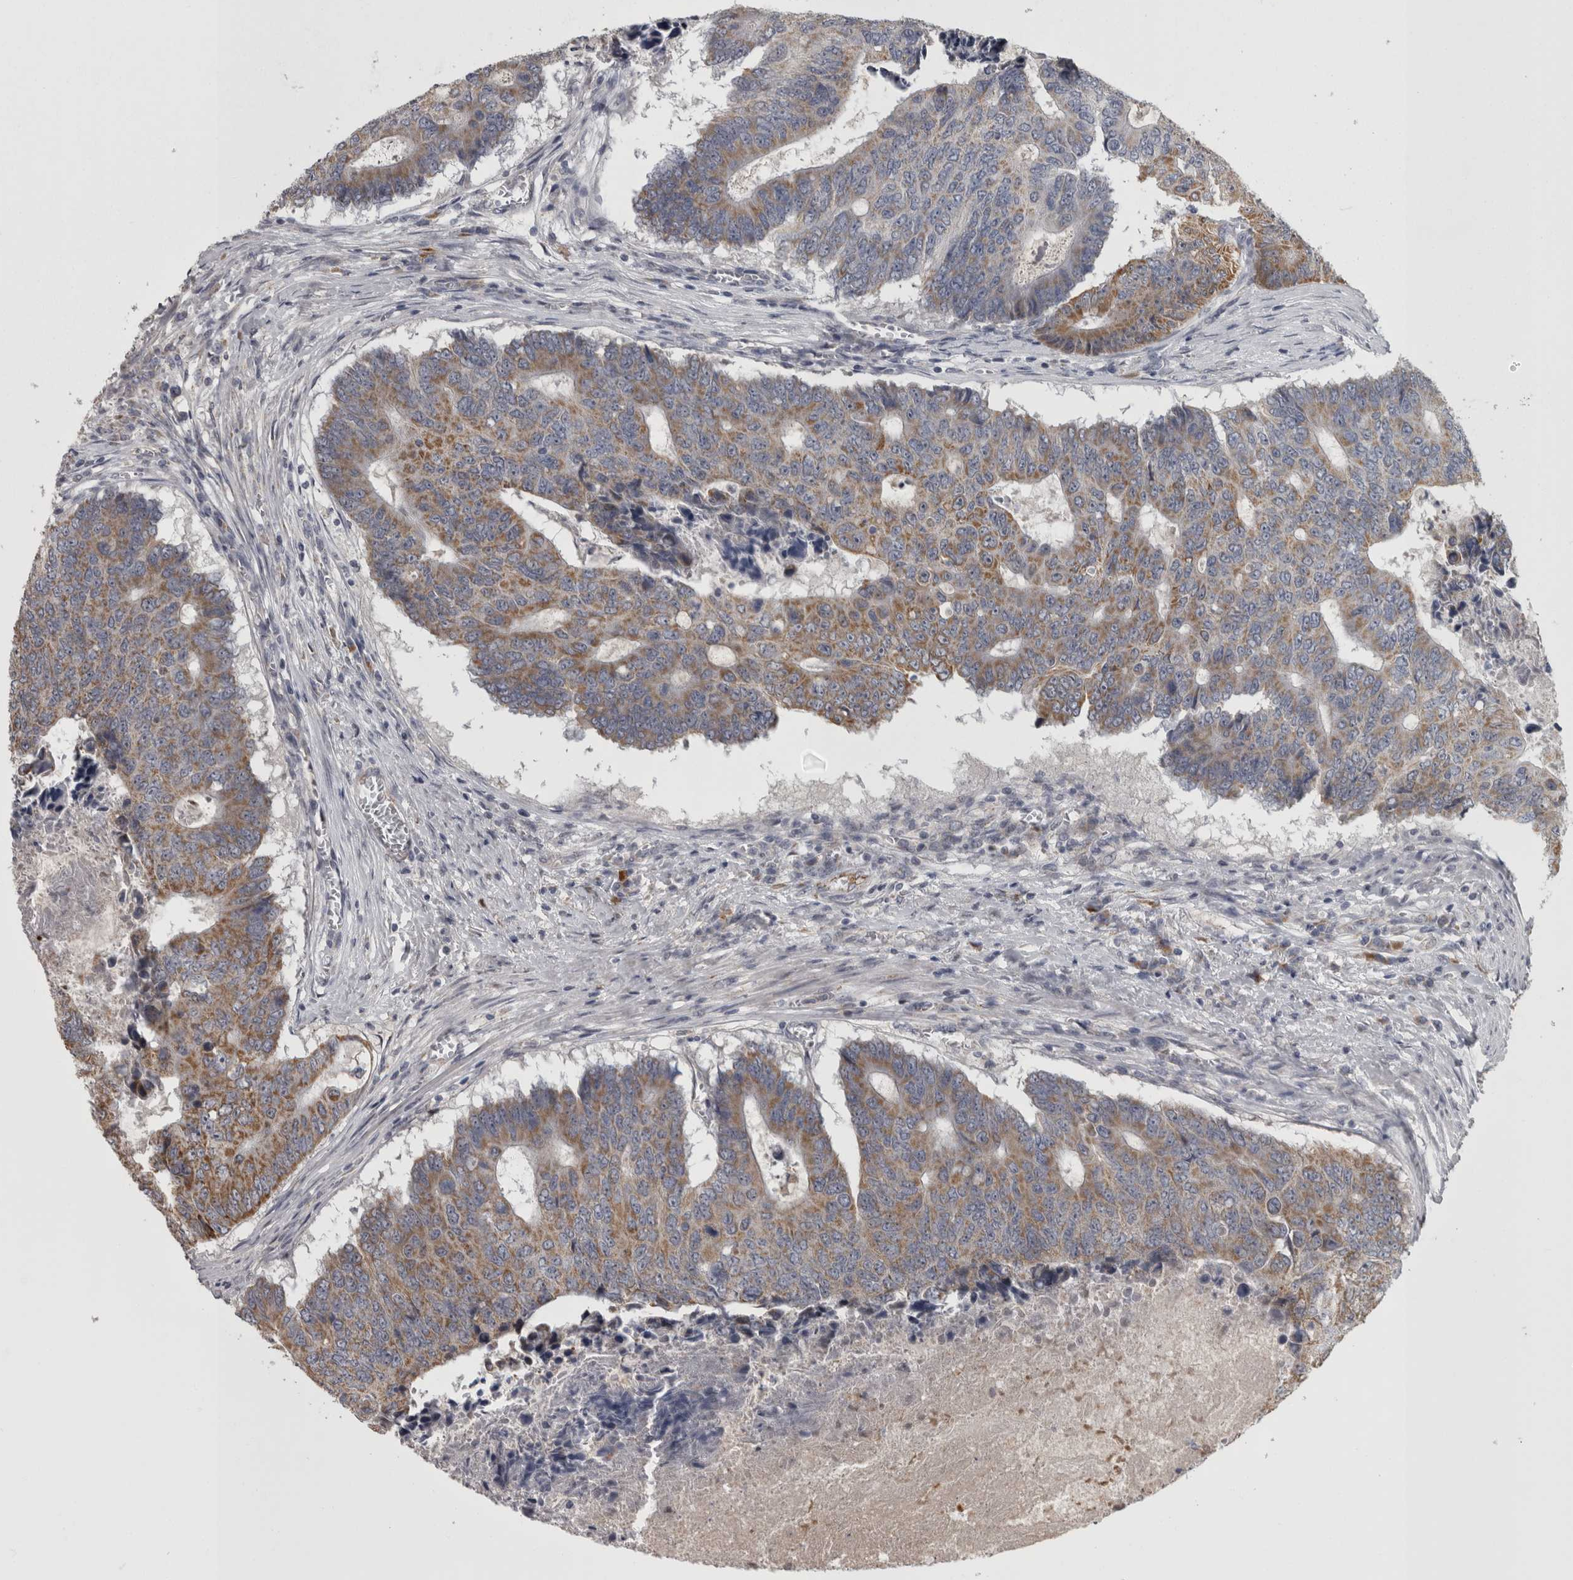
{"staining": {"intensity": "moderate", "quantity": "25%-75%", "location": "cytoplasmic/membranous"}, "tissue": "colorectal cancer", "cell_type": "Tumor cells", "image_type": "cancer", "snomed": [{"axis": "morphology", "description": "Adenocarcinoma, NOS"}, {"axis": "topography", "description": "Colon"}], "caption": "Protein staining reveals moderate cytoplasmic/membranous positivity in approximately 25%-75% of tumor cells in adenocarcinoma (colorectal).", "gene": "DBT", "patient": {"sex": "male", "age": 87}}